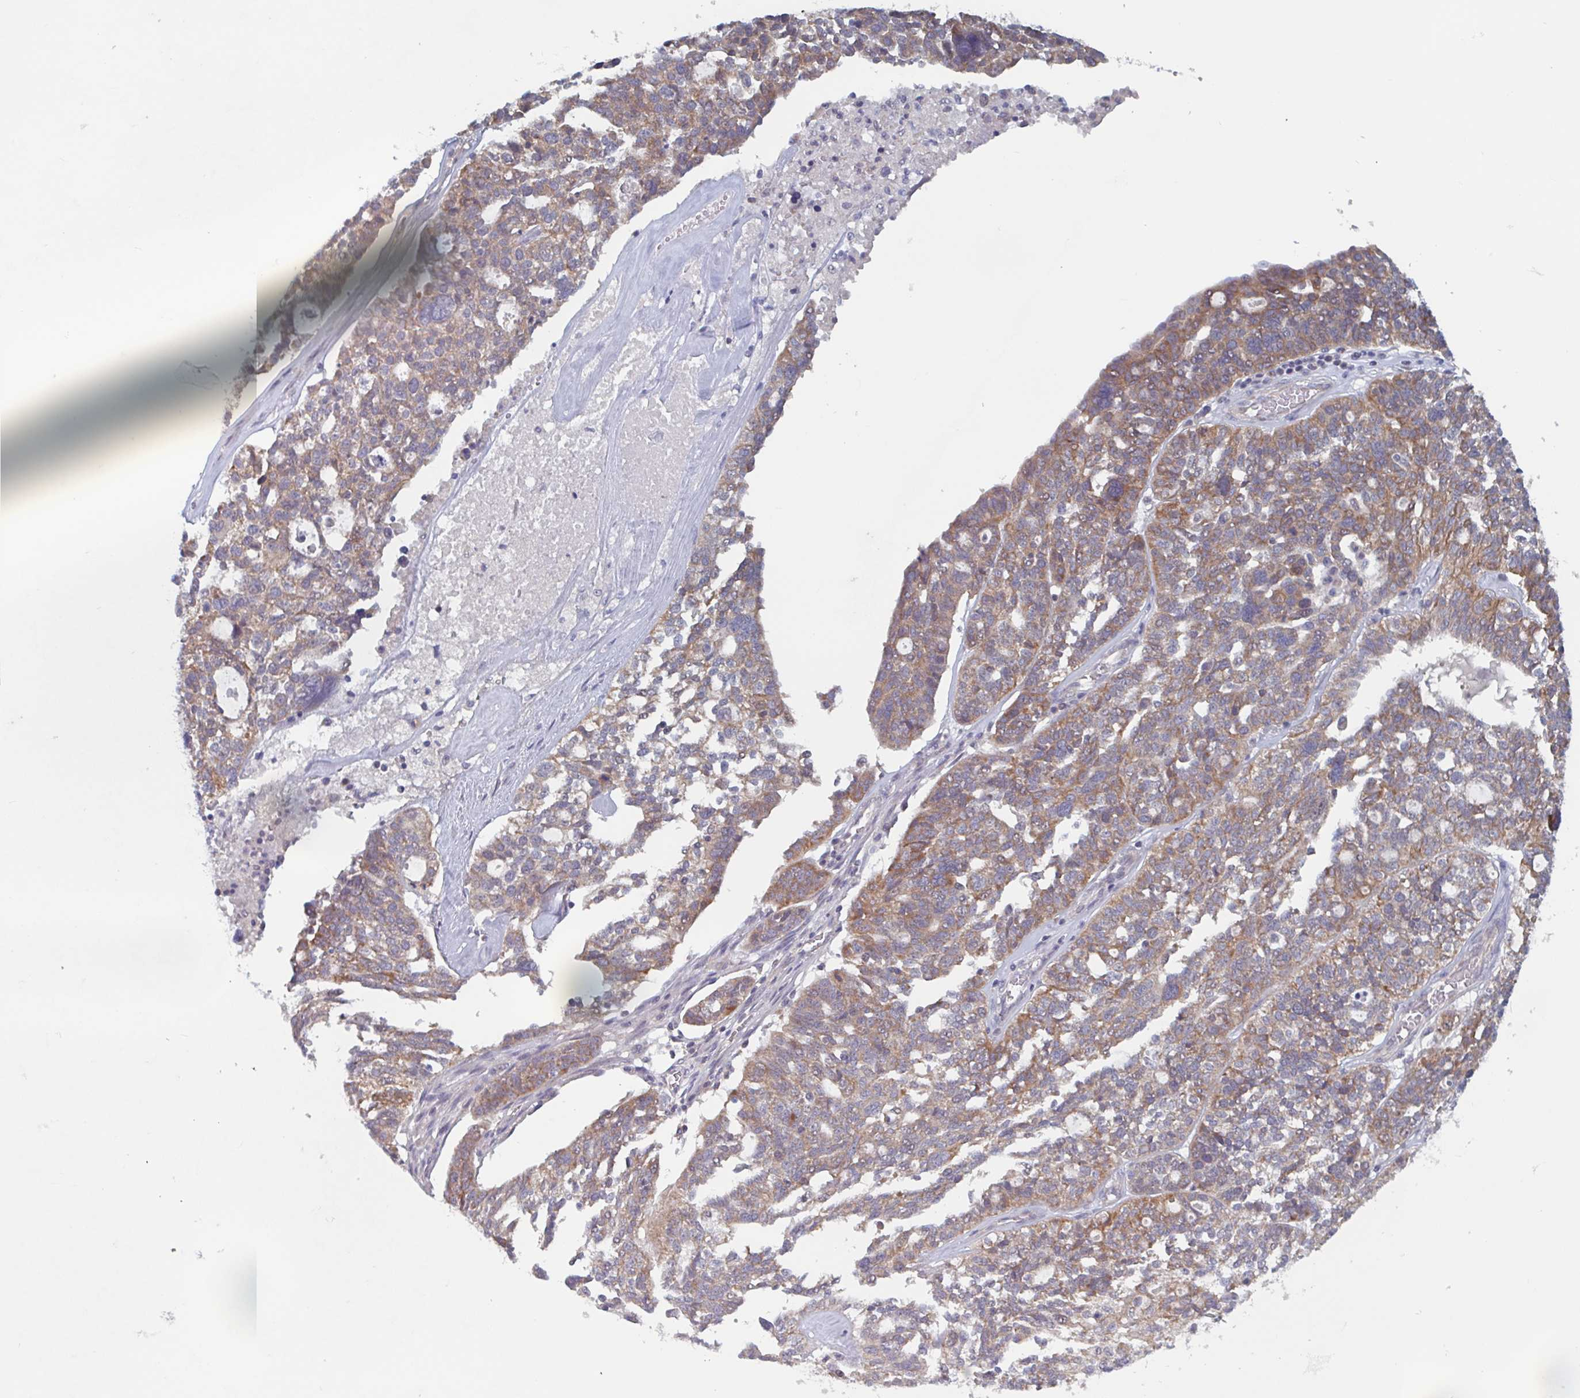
{"staining": {"intensity": "moderate", "quantity": "25%-75%", "location": "cytoplasmic/membranous"}, "tissue": "ovarian cancer", "cell_type": "Tumor cells", "image_type": "cancer", "snomed": [{"axis": "morphology", "description": "Cystadenocarcinoma, serous, NOS"}, {"axis": "topography", "description": "Ovary"}], "caption": "Human ovarian serous cystadenocarcinoma stained with a brown dye demonstrates moderate cytoplasmic/membranous positive staining in about 25%-75% of tumor cells.", "gene": "SURF1", "patient": {"sex": "female", "age": 59}}